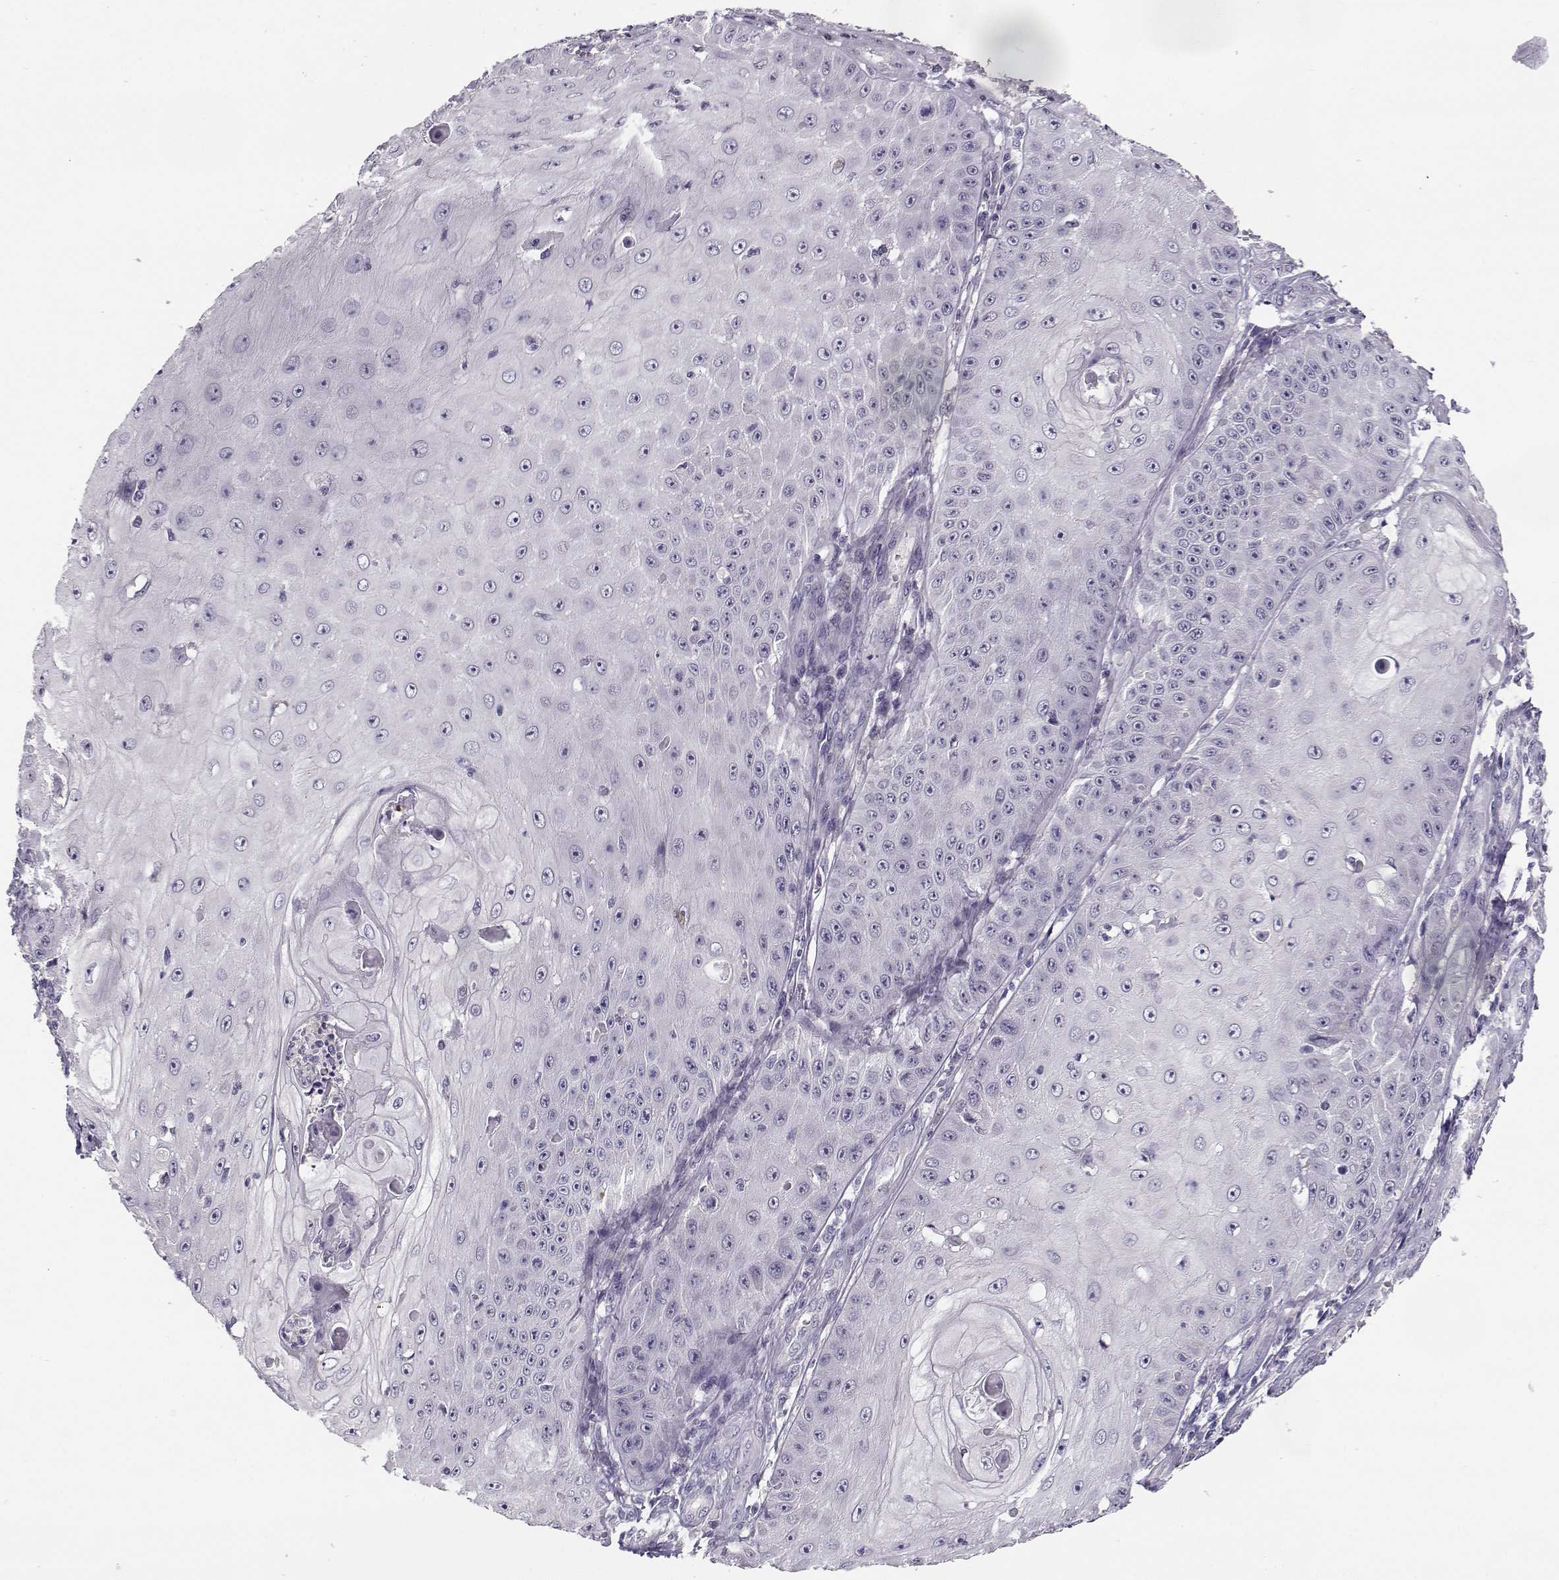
{"staining": {"intensity": "negative", "quantity": "none", "location": "none"}, "tissue": "skin cancer", "cell_type": "Tumor cells", "image_type": "cancer", "snomed": [{"axis": "morphology", "description": "Squamous cell carcinoma, NOS"}, {"axis": "topography", "description": "Skin"}], "caption": "Skin squamous cell carcinoma was stained to show a protein in brown. There is no significant expression in tumor cells.", "gene": "TMEM145", "patient": {"sex": "male", "age": 70}}